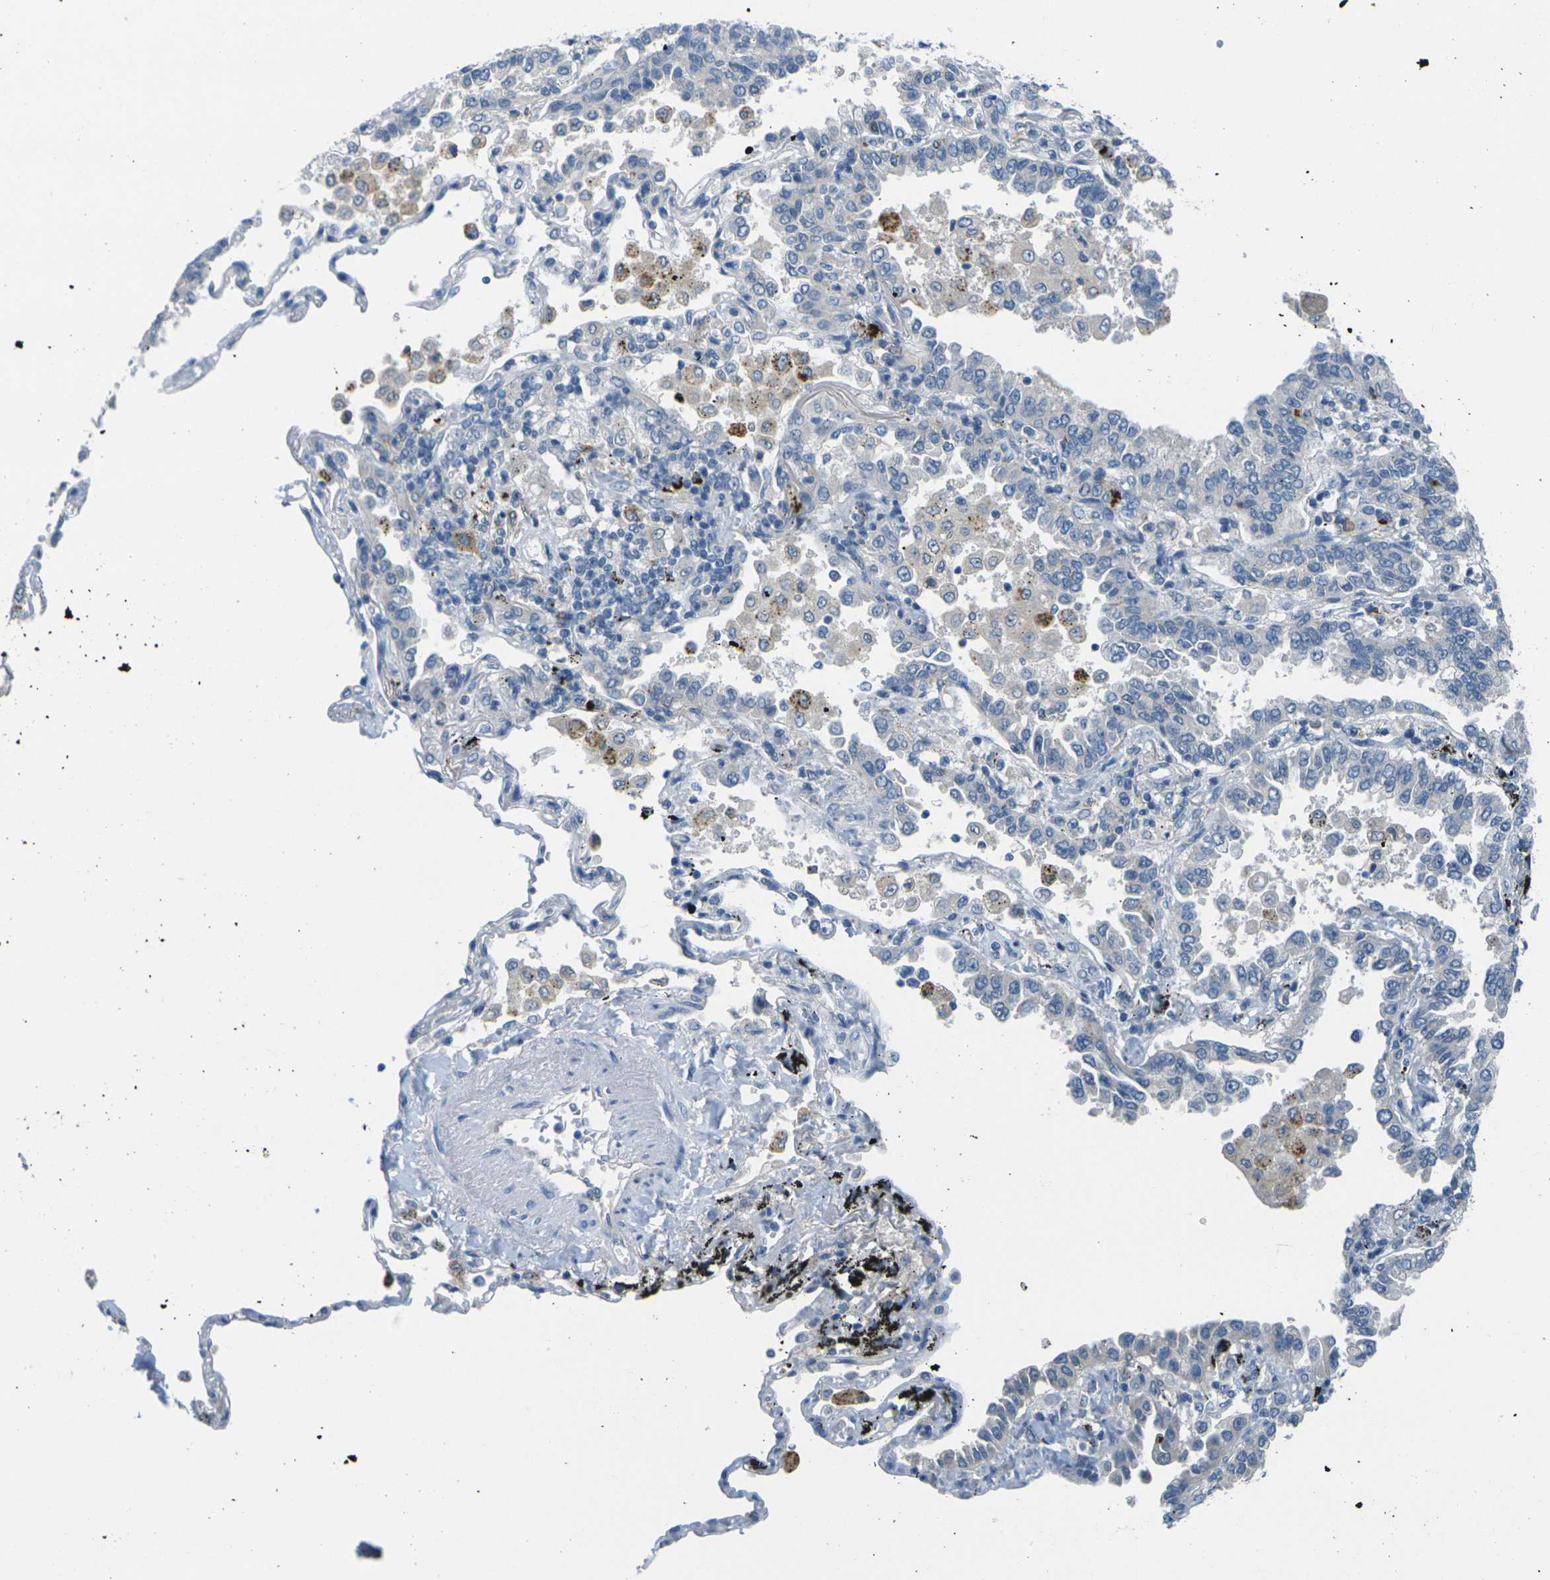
{"staining": {"intensity": "negative", "quantity": "none", "location": "none"}, "tissue": "lung cancer", "cell_type": "Tumor cells", "image_type": "cancer", "snomed": [{"axis": "morphology", "description": "Normal tissue, NOS"}, {"axis": "morphology", "description": "Adenocarcinoma, NOS"}, {"axis": "topography", "description": "Lung"}], "caption": "This histopathology image is of lung adenocarcinoma stained with immunohistochemistry (IHC) to label a protein in brown with the nuclei are counter-stained blue. There is no staining in tumor cells.", "gene": "CYP2C8", "patient": {"sex": "male", "age": 59}}